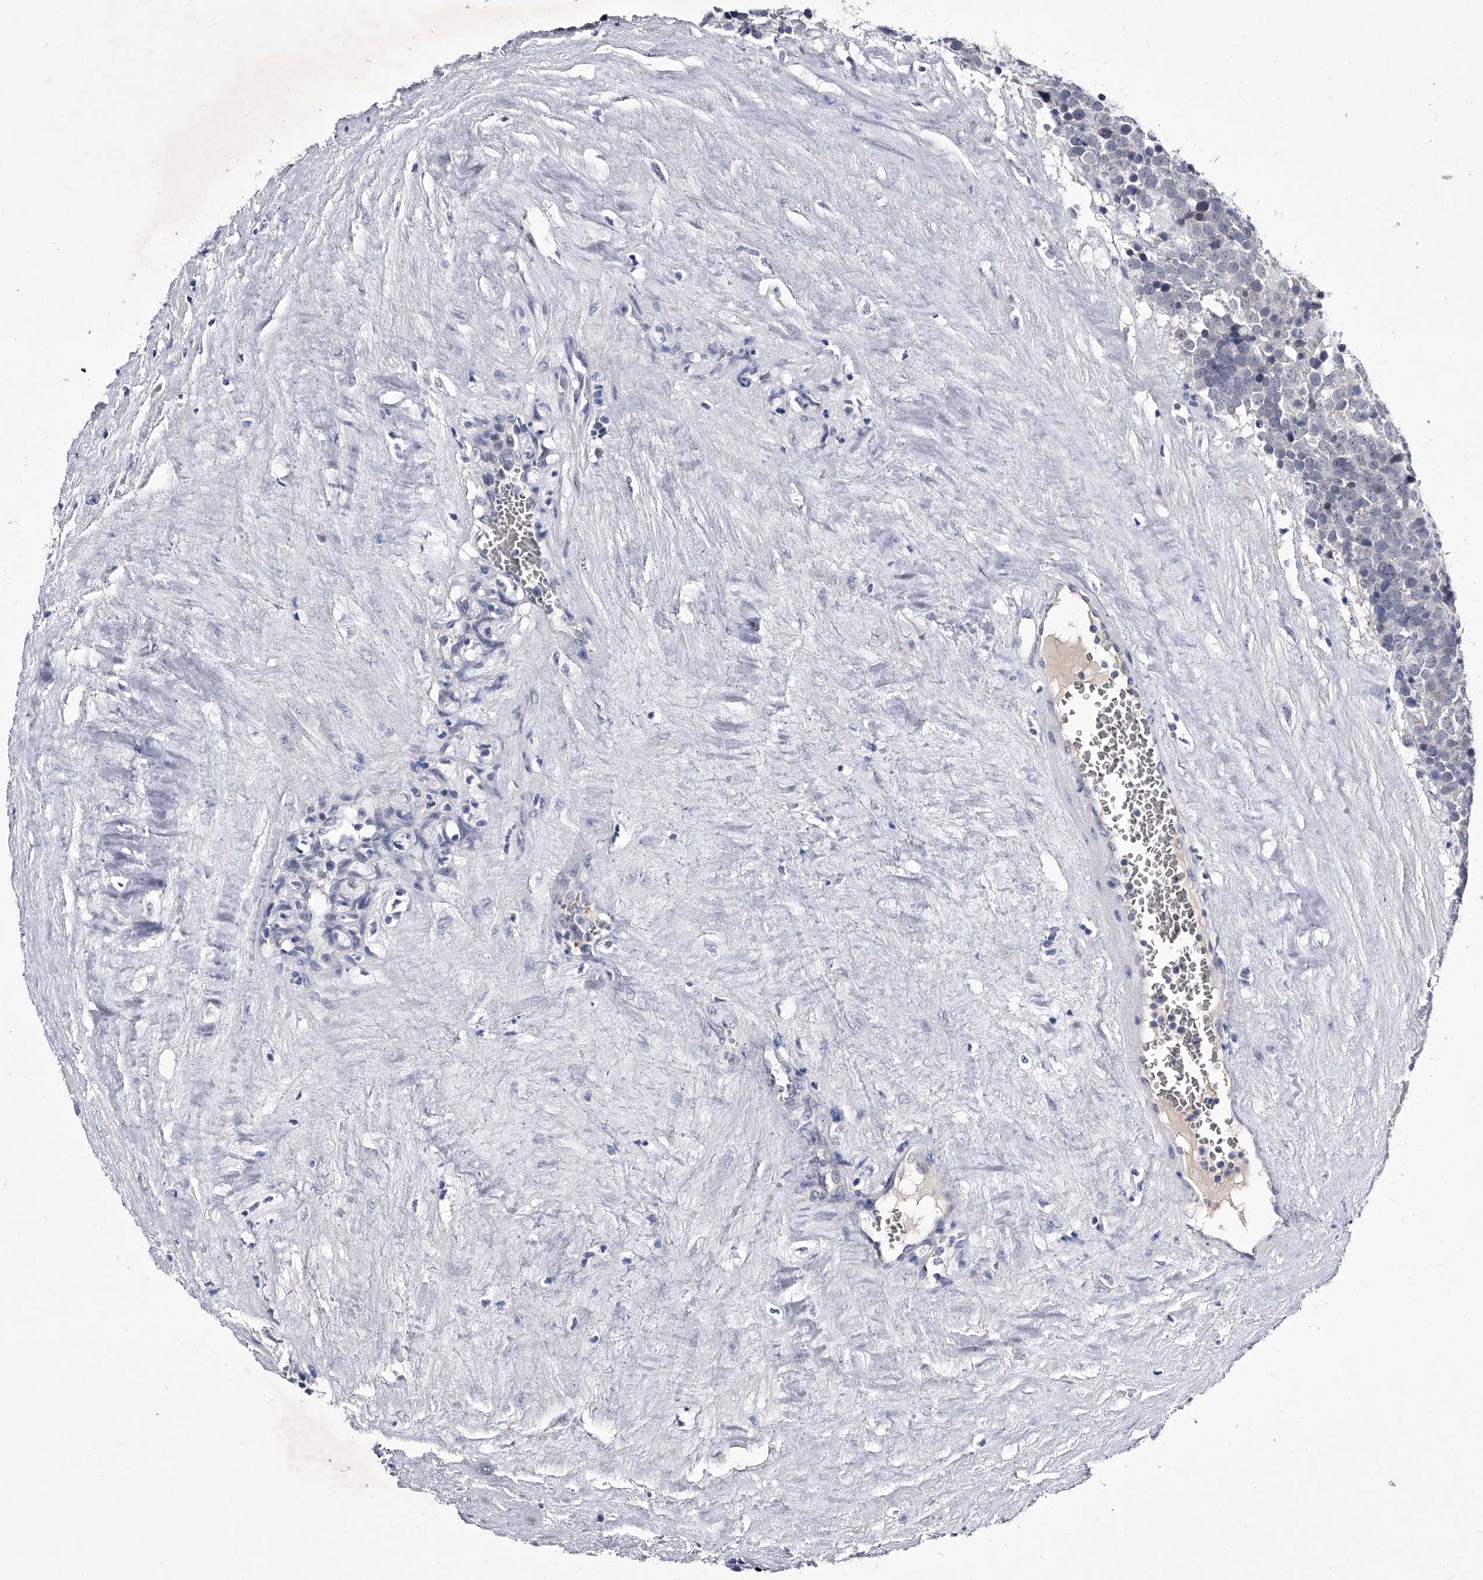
{"staining": {"intensity": "negative", "quantity": "none", "location": "none"}, "tissue": "testis cancer", "cell_type": "Tumor cells", "image_type": "cancer", "snomed": [{"axis": "morphology", "description": "Seminoma, NOS"}, {"axis": "topography", "description": "Testis"}], "caption": "Immunohistochemistry (IHC) of testis cancer exhibits no positivity in tumor cells.", "gene": "CRISP2", "patient": {"sex": "male", "age": 71}}